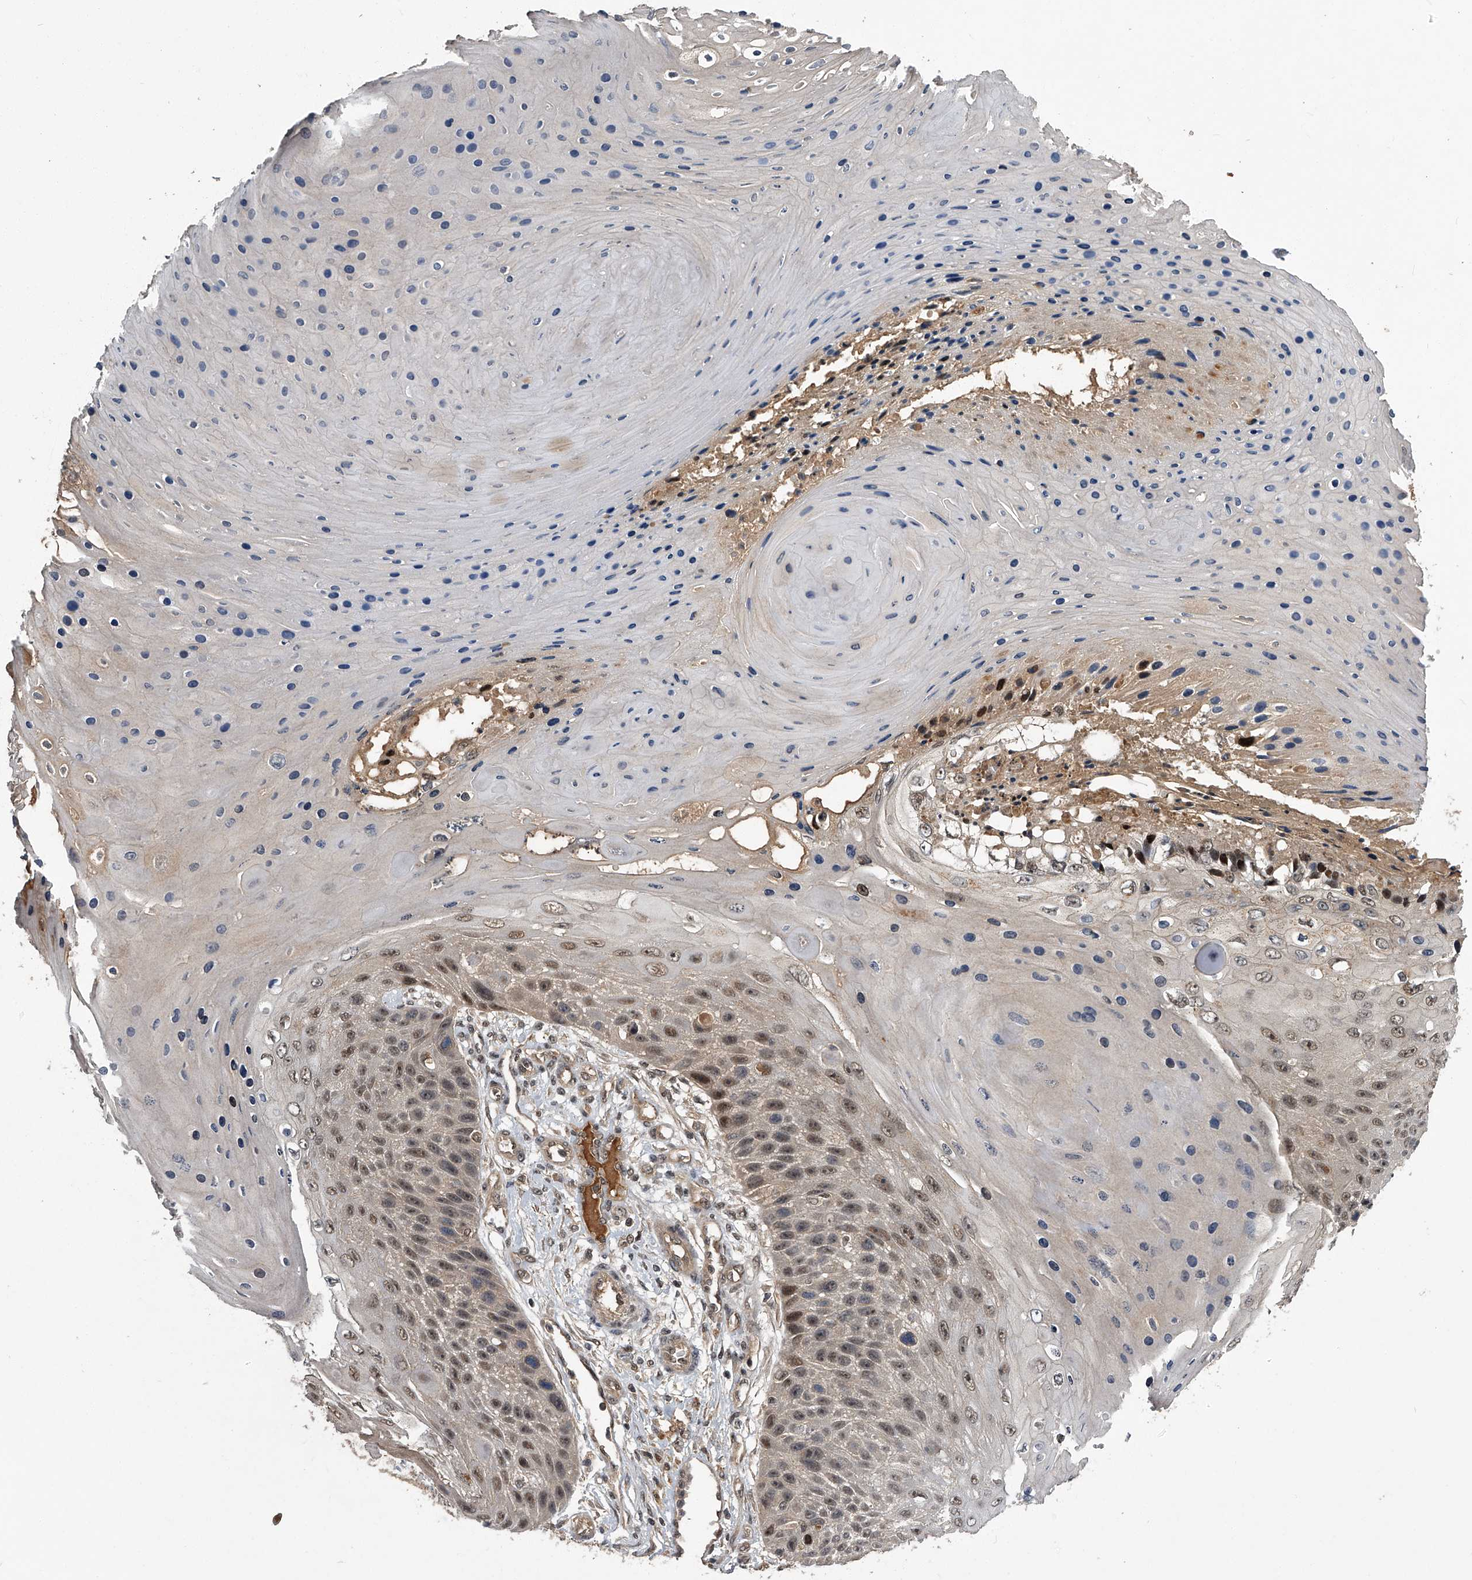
{"staining": {"intensity": "moderate", "quantity": "25%-75%", "location": "nuclear"}, "tissue": "skin cancer", "cell_type": "Tumor cells", "image_type": "cancer", "snomed": [{"axis": "morphology", "description": "Squamous cell carcinoma, NOS"}, {"axis": "topography", "description": "Skin"}], "caption": "IHC (DAB) staining of squamous cell carcinoma (skin) displays moderate nuclear protein positivity in approximately 25%-75% of tumor cells. The protein is shown in brown color, while the nuclei are stained blue.", "gene": "SLC12A8", "patient": {"sex": "female", "age": 88}}